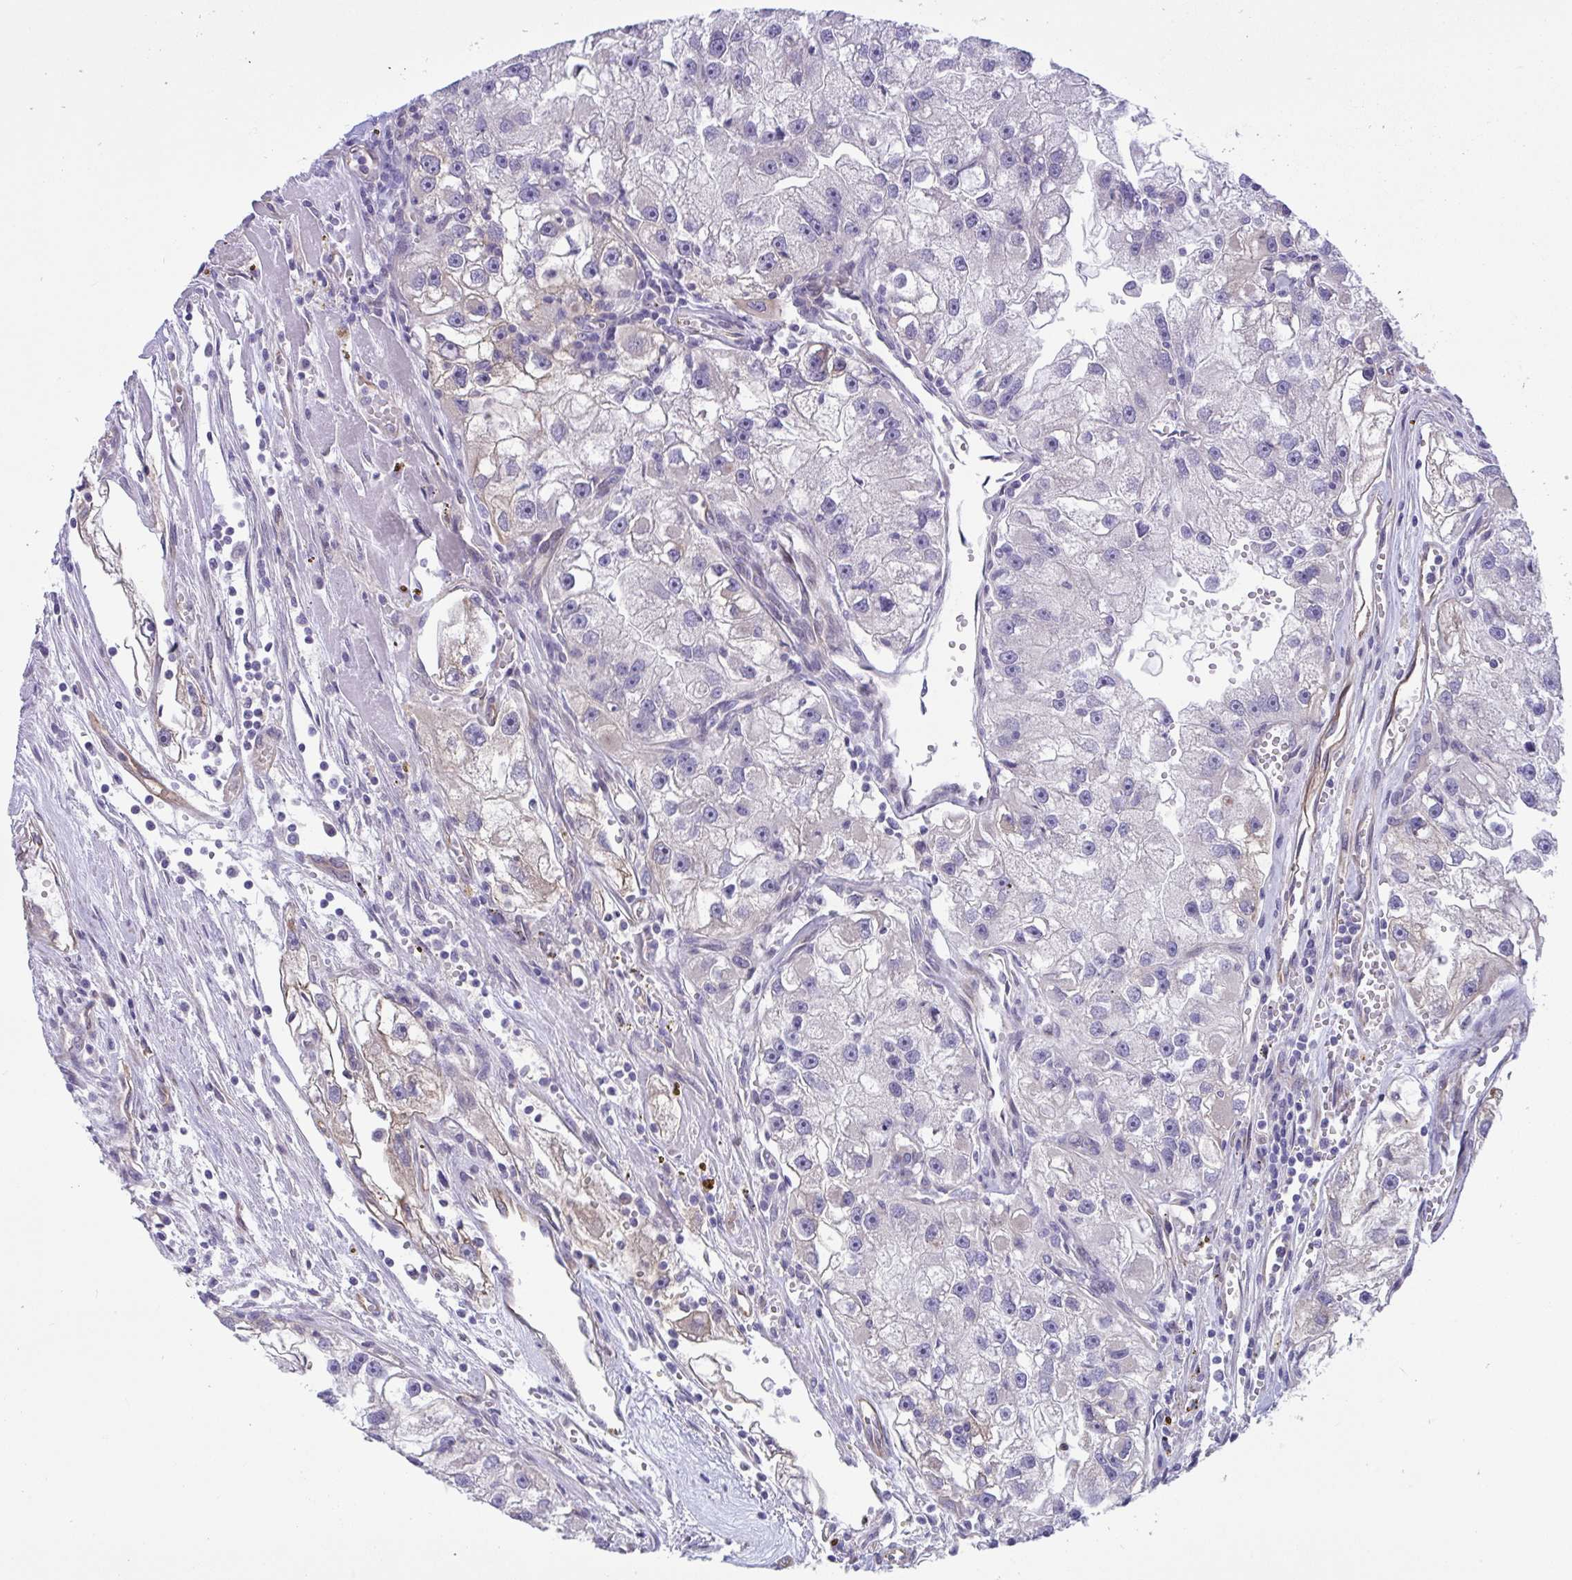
{"staining": {"intensity": "negative", "quantity": "none", "location": "none"}, "tissue": "renal cancer", "cell_type": "Tumor cells", "image_type": "cancer", "snomed": [{"axis": "morphology", "description": "Adenocarcinoma, NOS"}, {"axis": "topography", "description": "Kidney"}], "caption": "IHC of renal cancer demonstrates no staining in tumor cells.", "gene": "RHOXF1", "patient": {"sex": "male", "age": 63}}